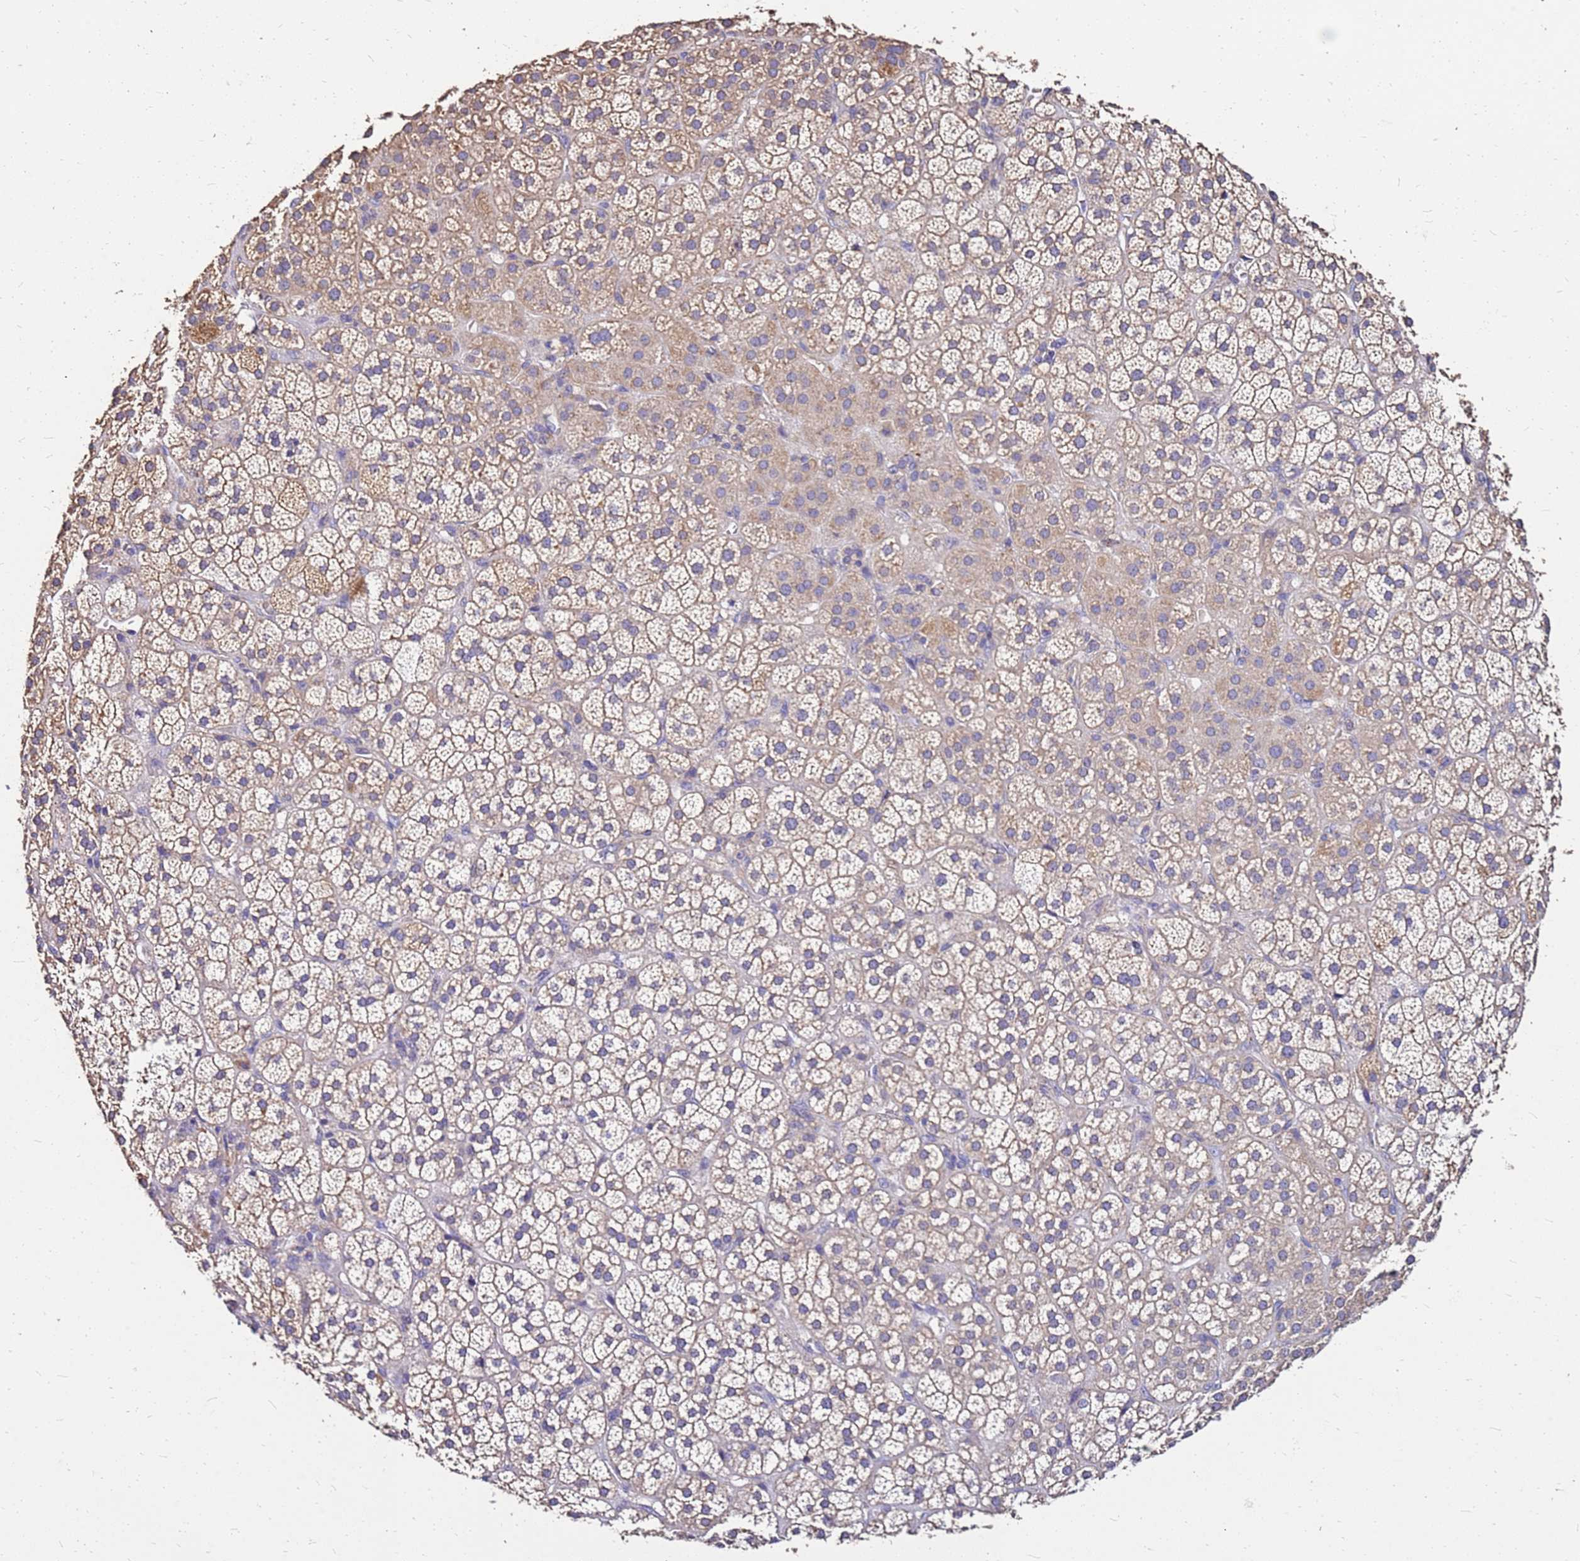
{"staining": {"intensity": "moderate", "quantity": "25%-75%", "location": "cytoplasmic/membranous"}, "tissue": "adrenal gland", "cell_type": "Glandular cells", "image_type": "normal", "snomed": [{"axis": "morphology", "description": "Normal tissue, NOS"}, {"axis": "topography", "description": "Adrenal gland"}], "caption": "Immunohistochemistry of normal human adrenal gland shows medium levels of moderate cytoplasmic/membranous staining in approximately 25%-75% of glandular cells.", "gene": "EXD3", "patient": {"sex": "female", "age": 70}}